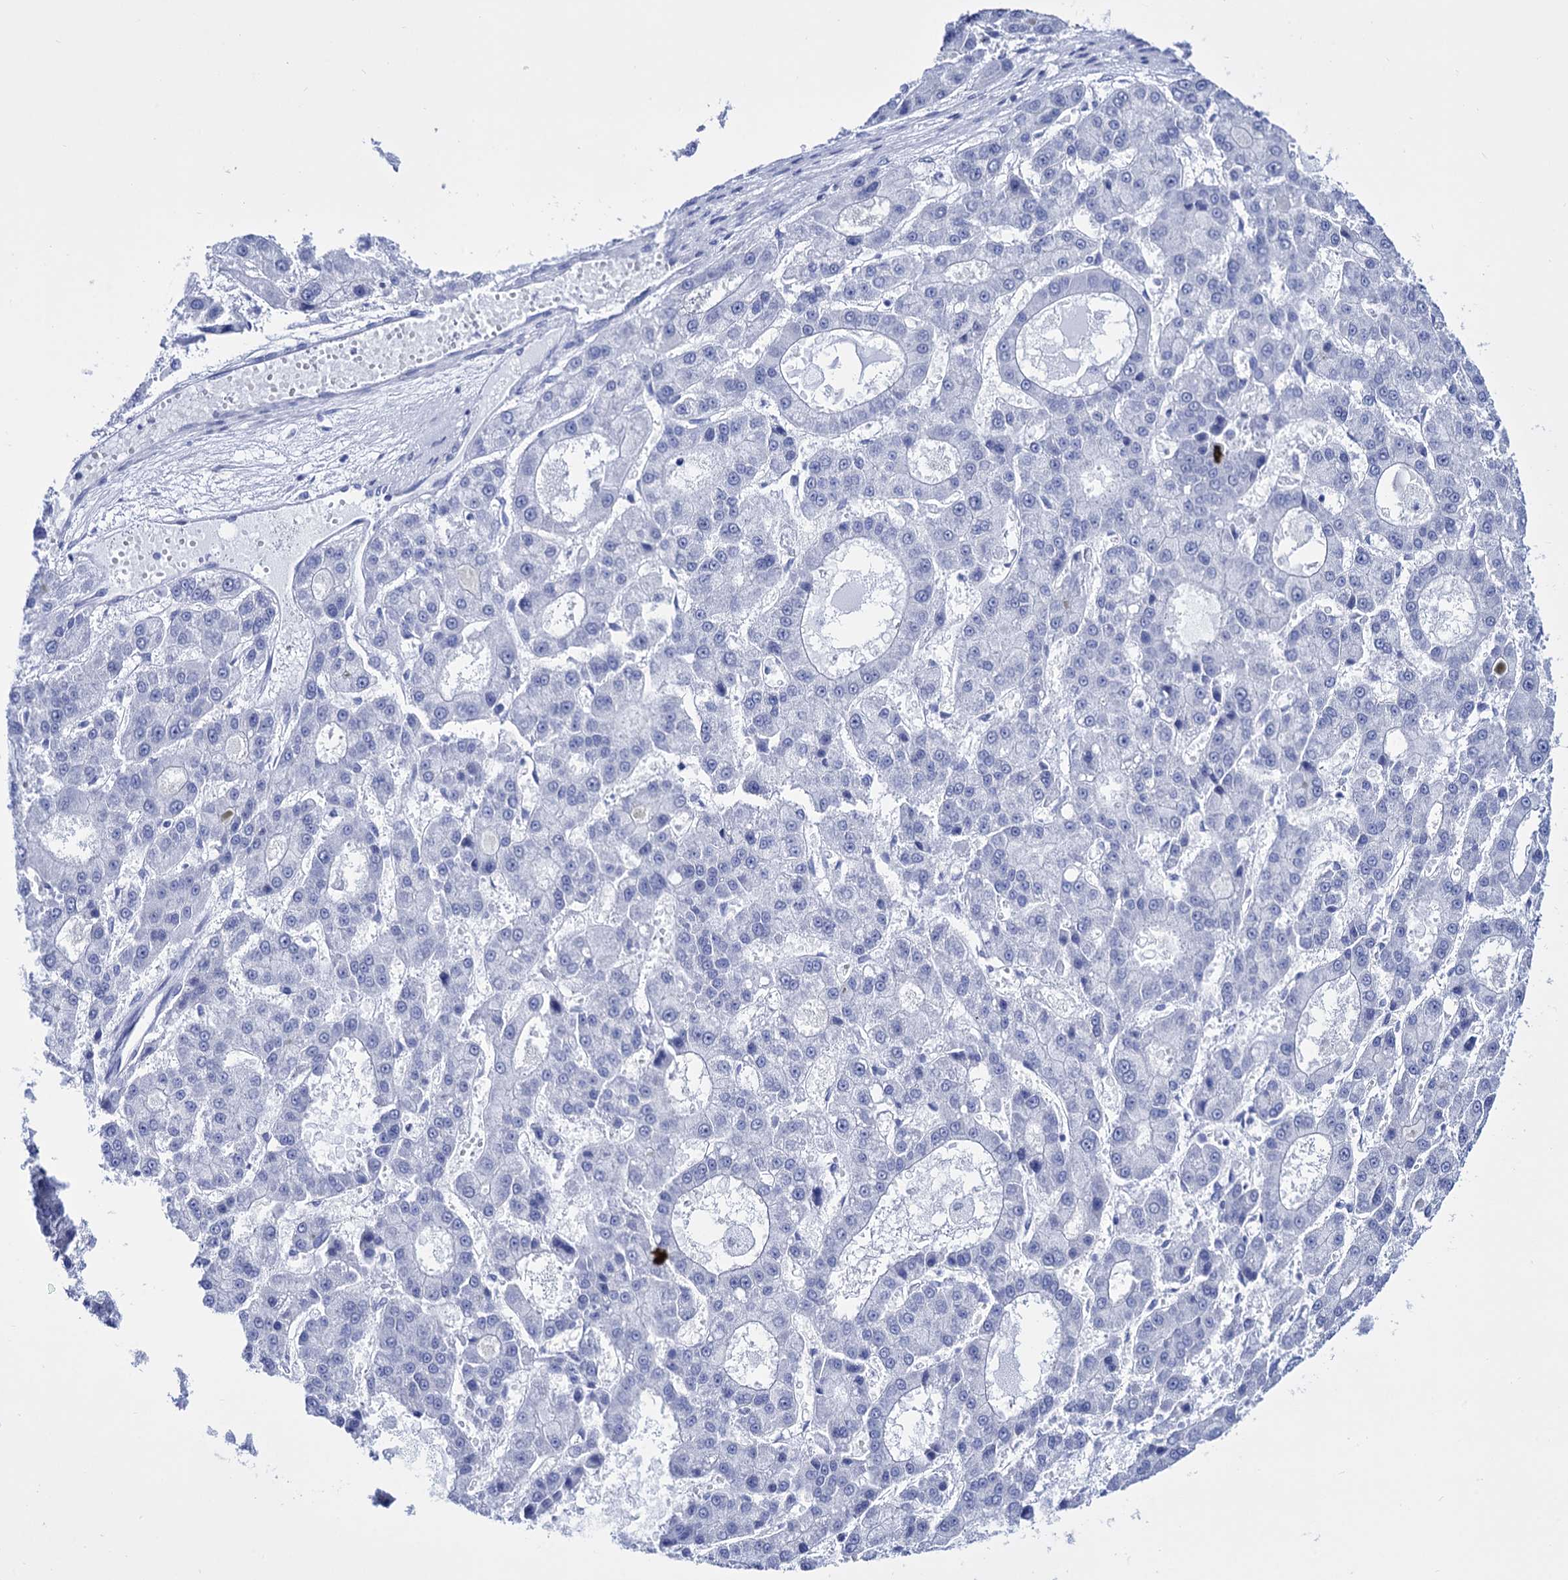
{"staining": {"intensity": "negative", "quantity": "none", "location": "none"}, "tissue": "liver cancer", "cell_type": "Tumor cells", "image_type": "cancer", "snomed": [{"axis": "morphology", "description": "Carcinoma, Hepatocellular, NOS"}, {"axis": "topography", "description": "Liver"}], "caption": "Liver cancer (hepatocellular carcinoma) was stained to show a protein in brown. There is no significant positivity in tumor cells.", "gene": "MICAL2", "patient": {"sex": "male", "age": 70}}